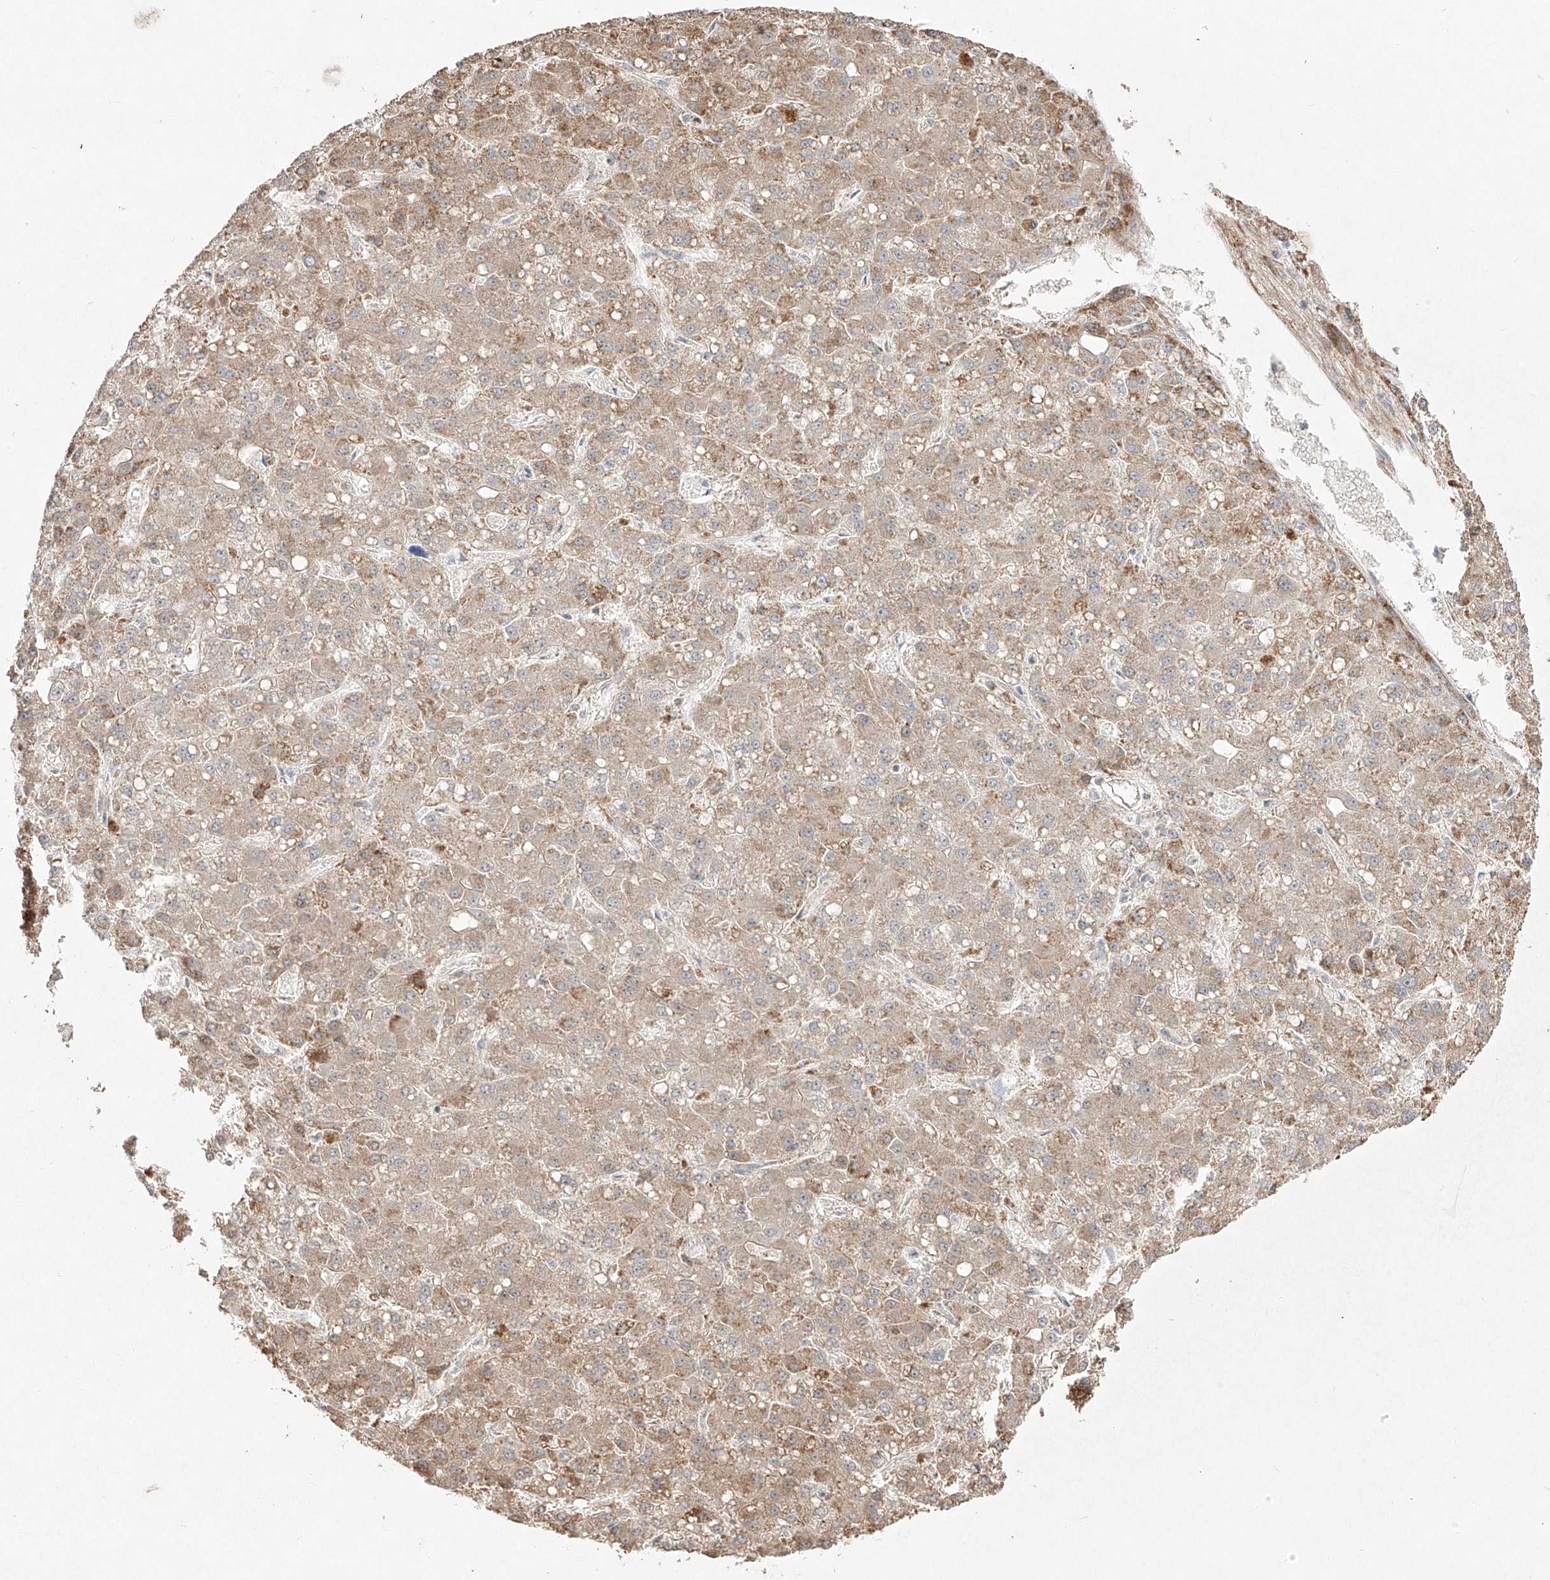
{"staining": {"intensity": "weak", "quantity": ">75%", "location": "cytoplasmic/membranous"}, "tissue": "liver cancer", "cell_type": "Tumor cells", "image_type": "cancer", "snomed": [{"axis": "morphology", "description": "Carcinoma, Hepatocellular, NOS"}, {"axis": "topography", "description": "Liver"}], "caption": "Weak cytoplasmic/membranous expression for a protein is appreciated in about >75% of tumor cells of hepatocellular carcinoma (liver) using immunohistochemistry (IHC).", "gene": "KDM1B", "patient": {"sex": "male", "age": 67}}